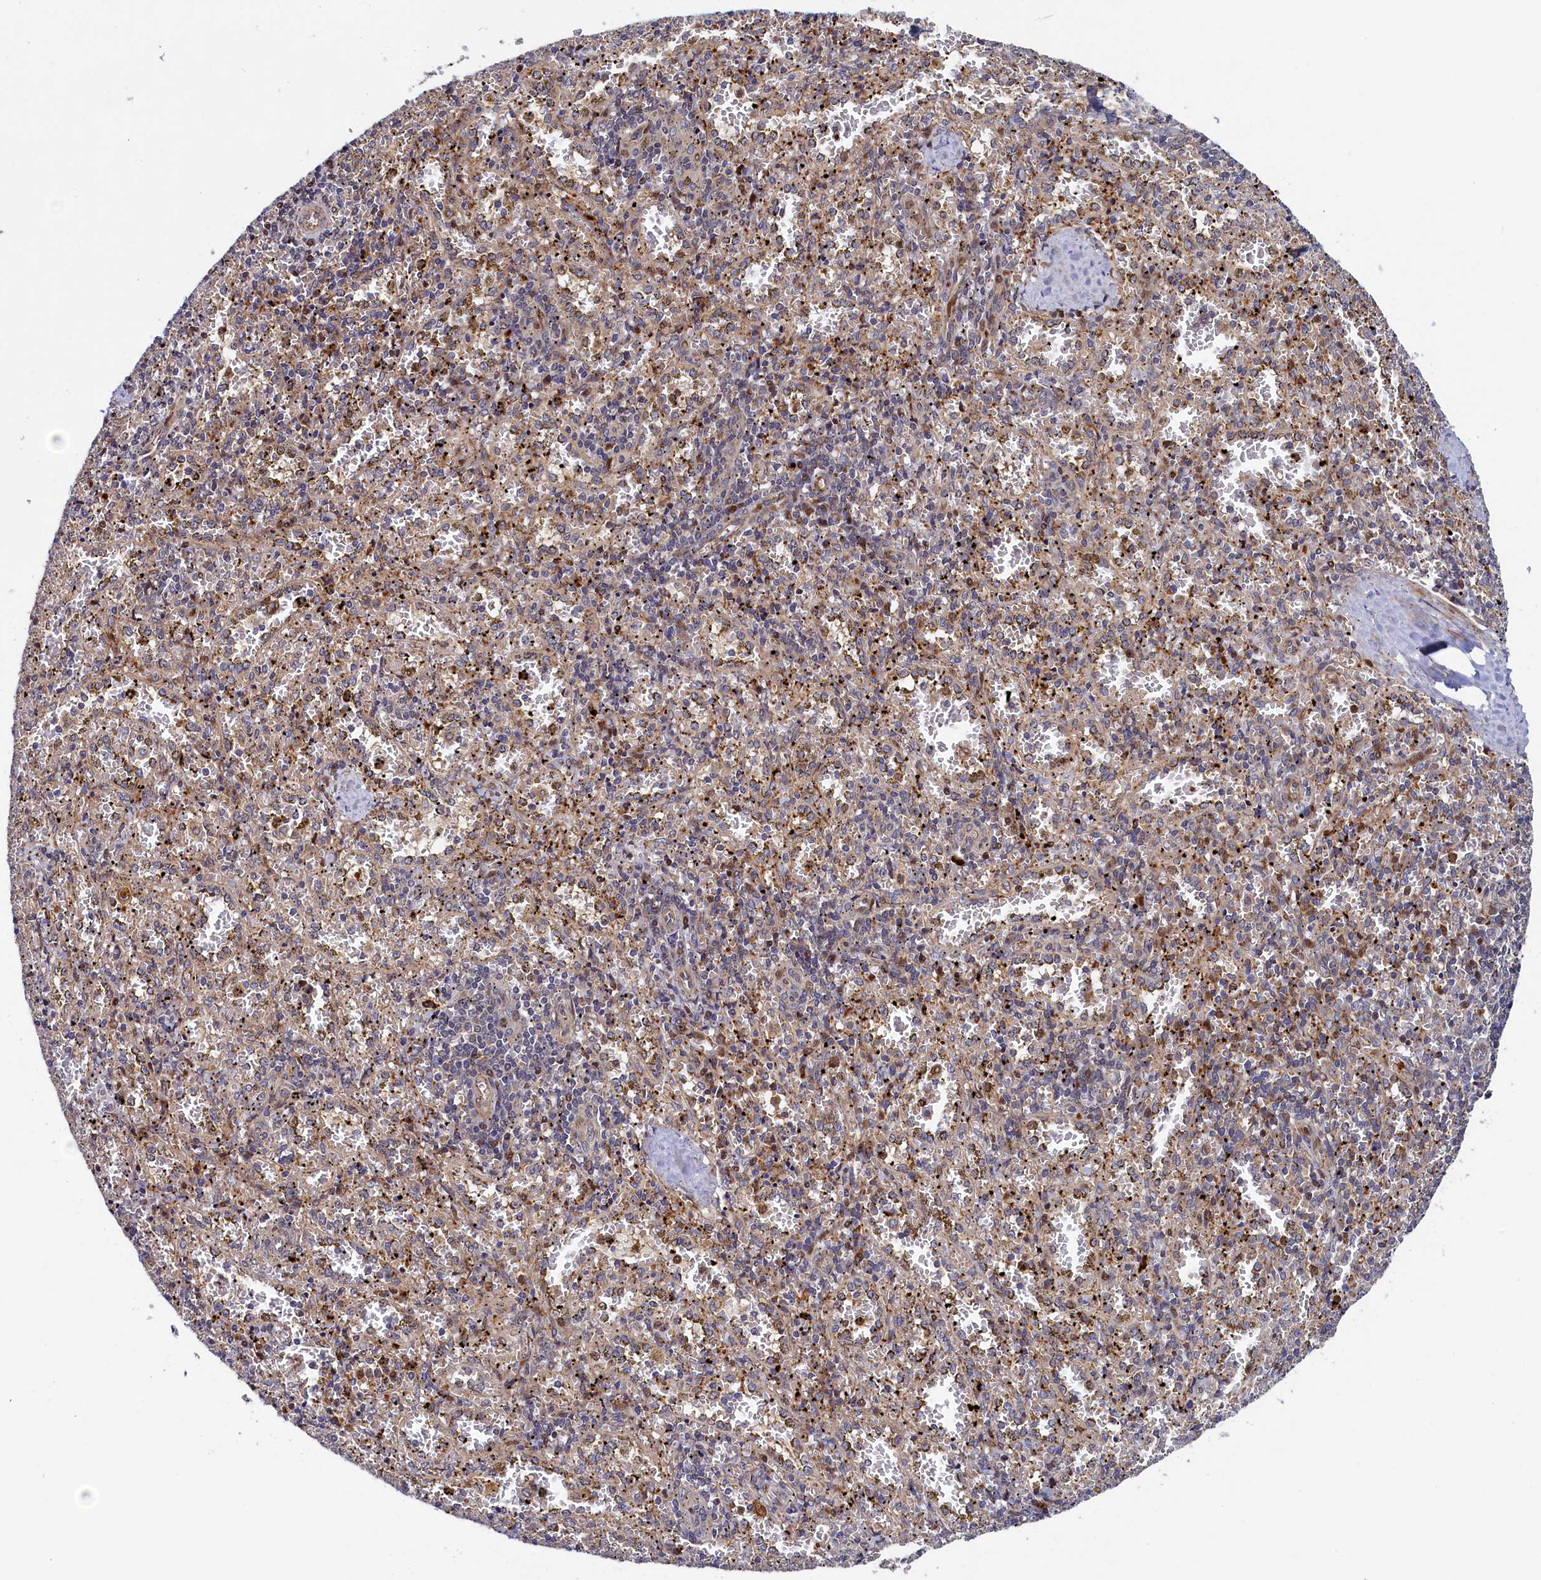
{"staining": {"intensity": "moderate", "quantity": "<25%", "location": "cytoplasmic/membranous"}, "tissue": "spleen", "cell_type": "Cells in red pulp", "image_type": "normal", "snomed": [{"axis": "morphology", "description": "Normal tissue, NOS"}, {"axis": "topography", "description": "Spleen"}], "caption": "Protein staining displays moderate cytoplasmic/membranous staining in about <25% of cells in red pulp in unremarkable spleen. (brown staining indicates protein expression, while blue staining denotes nuclei).", "gene": "PIK3C3", "patient": {"sex": "male", "age": 11}}